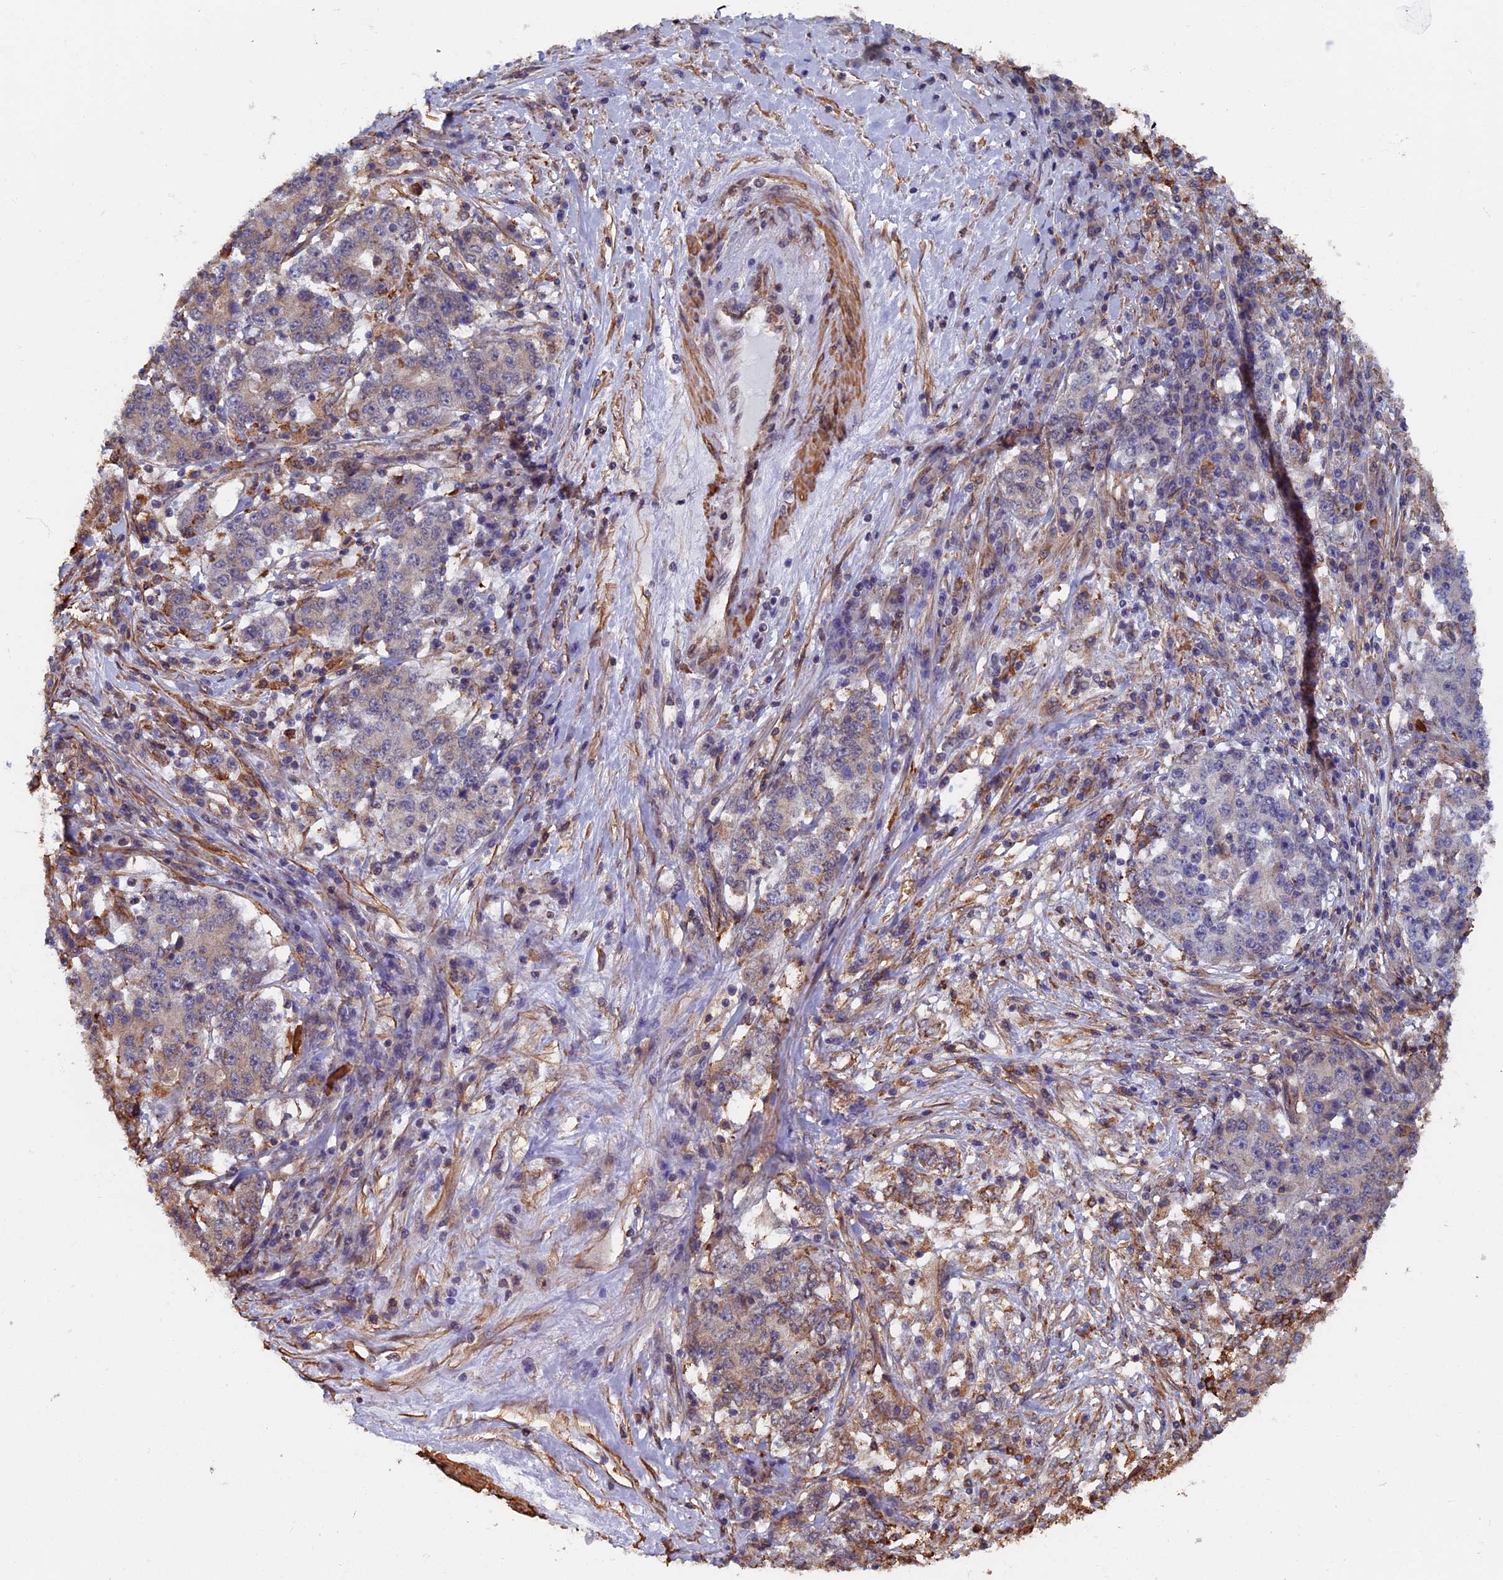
{"staining": {"intensity": "weak", "quantity": "<25%", "location": "cytoplasmic/membranous"}, "tissue": "stomach cancer", "cell_type": "Tumor cells", "image_type": "cancer", "snomed": [{"axis": "morphology", "description": "Adenocarcinoma, NOS"}, {"axis": "topography", "description": "Stomach"}], "caption": "Micrograph shows no protein positivity in tumor cells of stomach cancer (adenocarcinoma) tissue.", "gene": "CTDP1", "patient": {"sex": "male", "age": 59}}